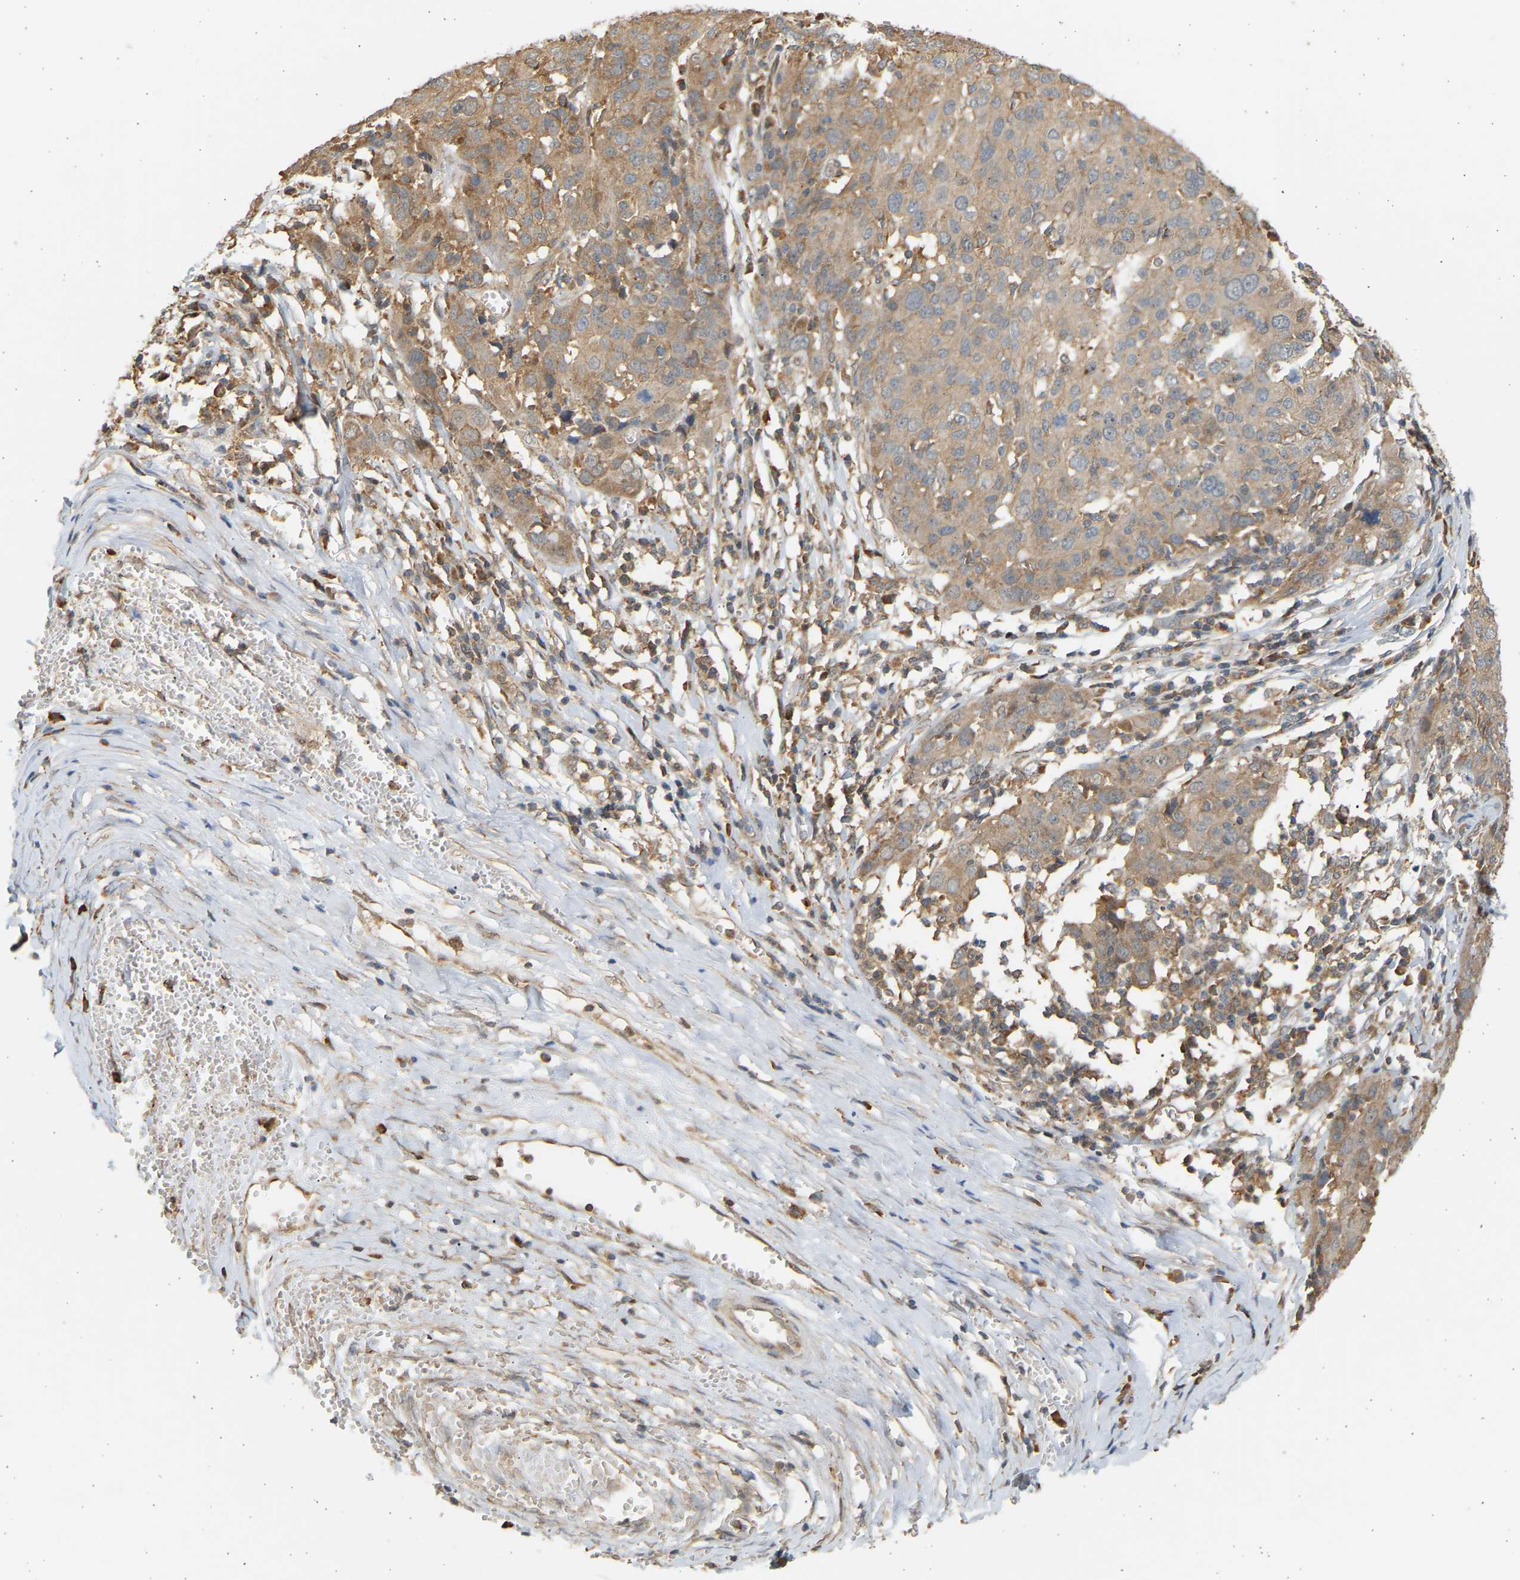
{"staining": {"intensity": "weak", "quantity": ">75%", "location": "cytoplasmic/membranous"}, "tissue": "ovarian cancer", "cell_type": "Tumor cells", "image_type": "cancer", "snomed": [{"axis": "morphology", "description": "Carcinoma, endometroid"}, {"axis": "topography", "description": "Ovary"}], "caption": "Immunohistochemistry of human endometroid carcinoma (ovarian) demonstrates low levels of weak cytoplasmic/membranous expression in approximately >75% of tumor cells.", "gene": "B4GALT6", "patient": {"sex": "female", "age": 50}}